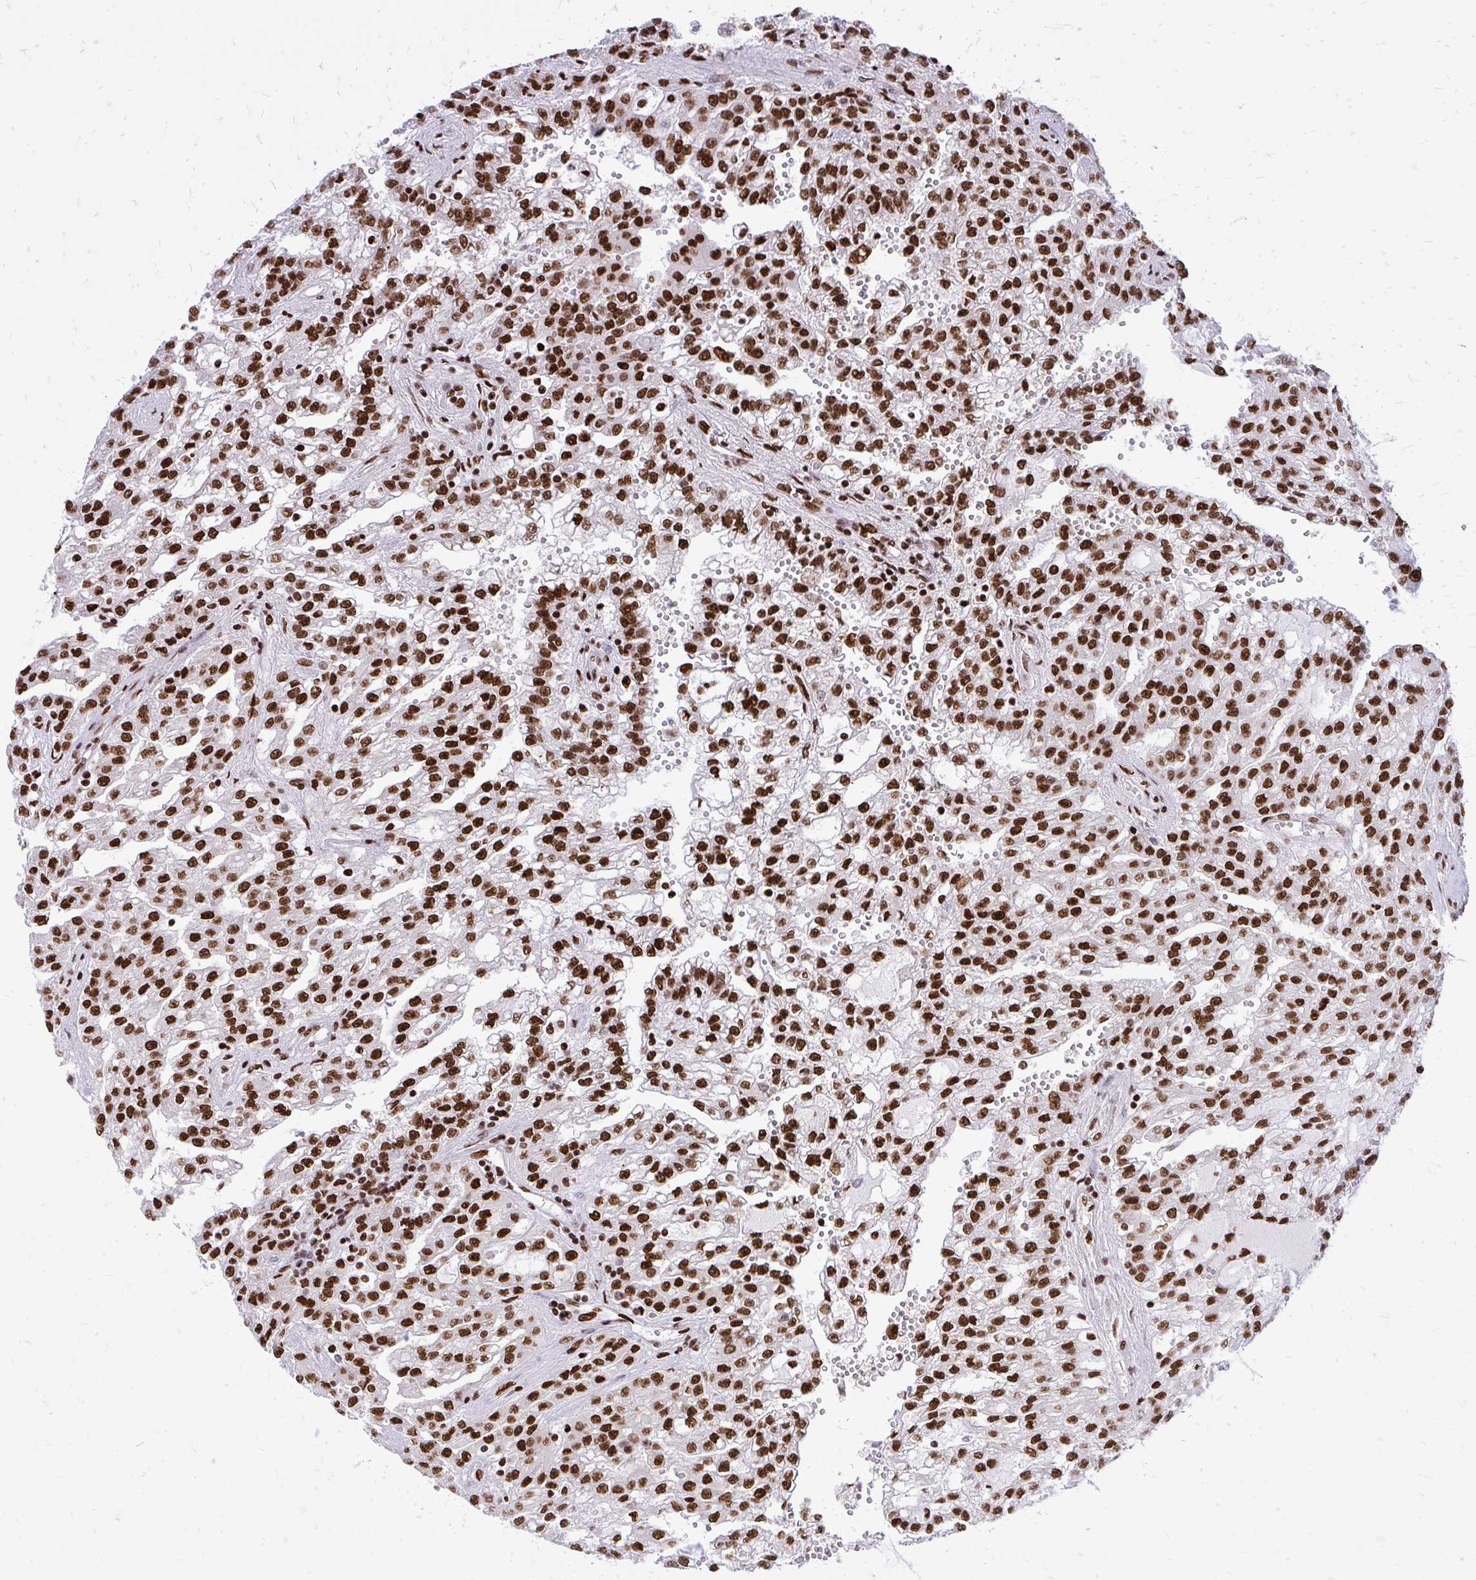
{"staining": {"intensity": "strong", "quantity": ">75%", "location": "nuclear"}, "tissue": "renal cancer", "cell_type": "Tumor cells", "image_type": "cancer", "snomed": [{"axis": "morphology", "description": "Adenocarcinoma, NOS"}, {"axis": "topography", "description": "Kidney"}], "caption": "Protein analysis of renal adenocarcinoma tissue reveals strong nuclear expression in about >75% of tumor cells.", "gene": "TBL1Y", "patient": {"sex": "male", "age": 63}}